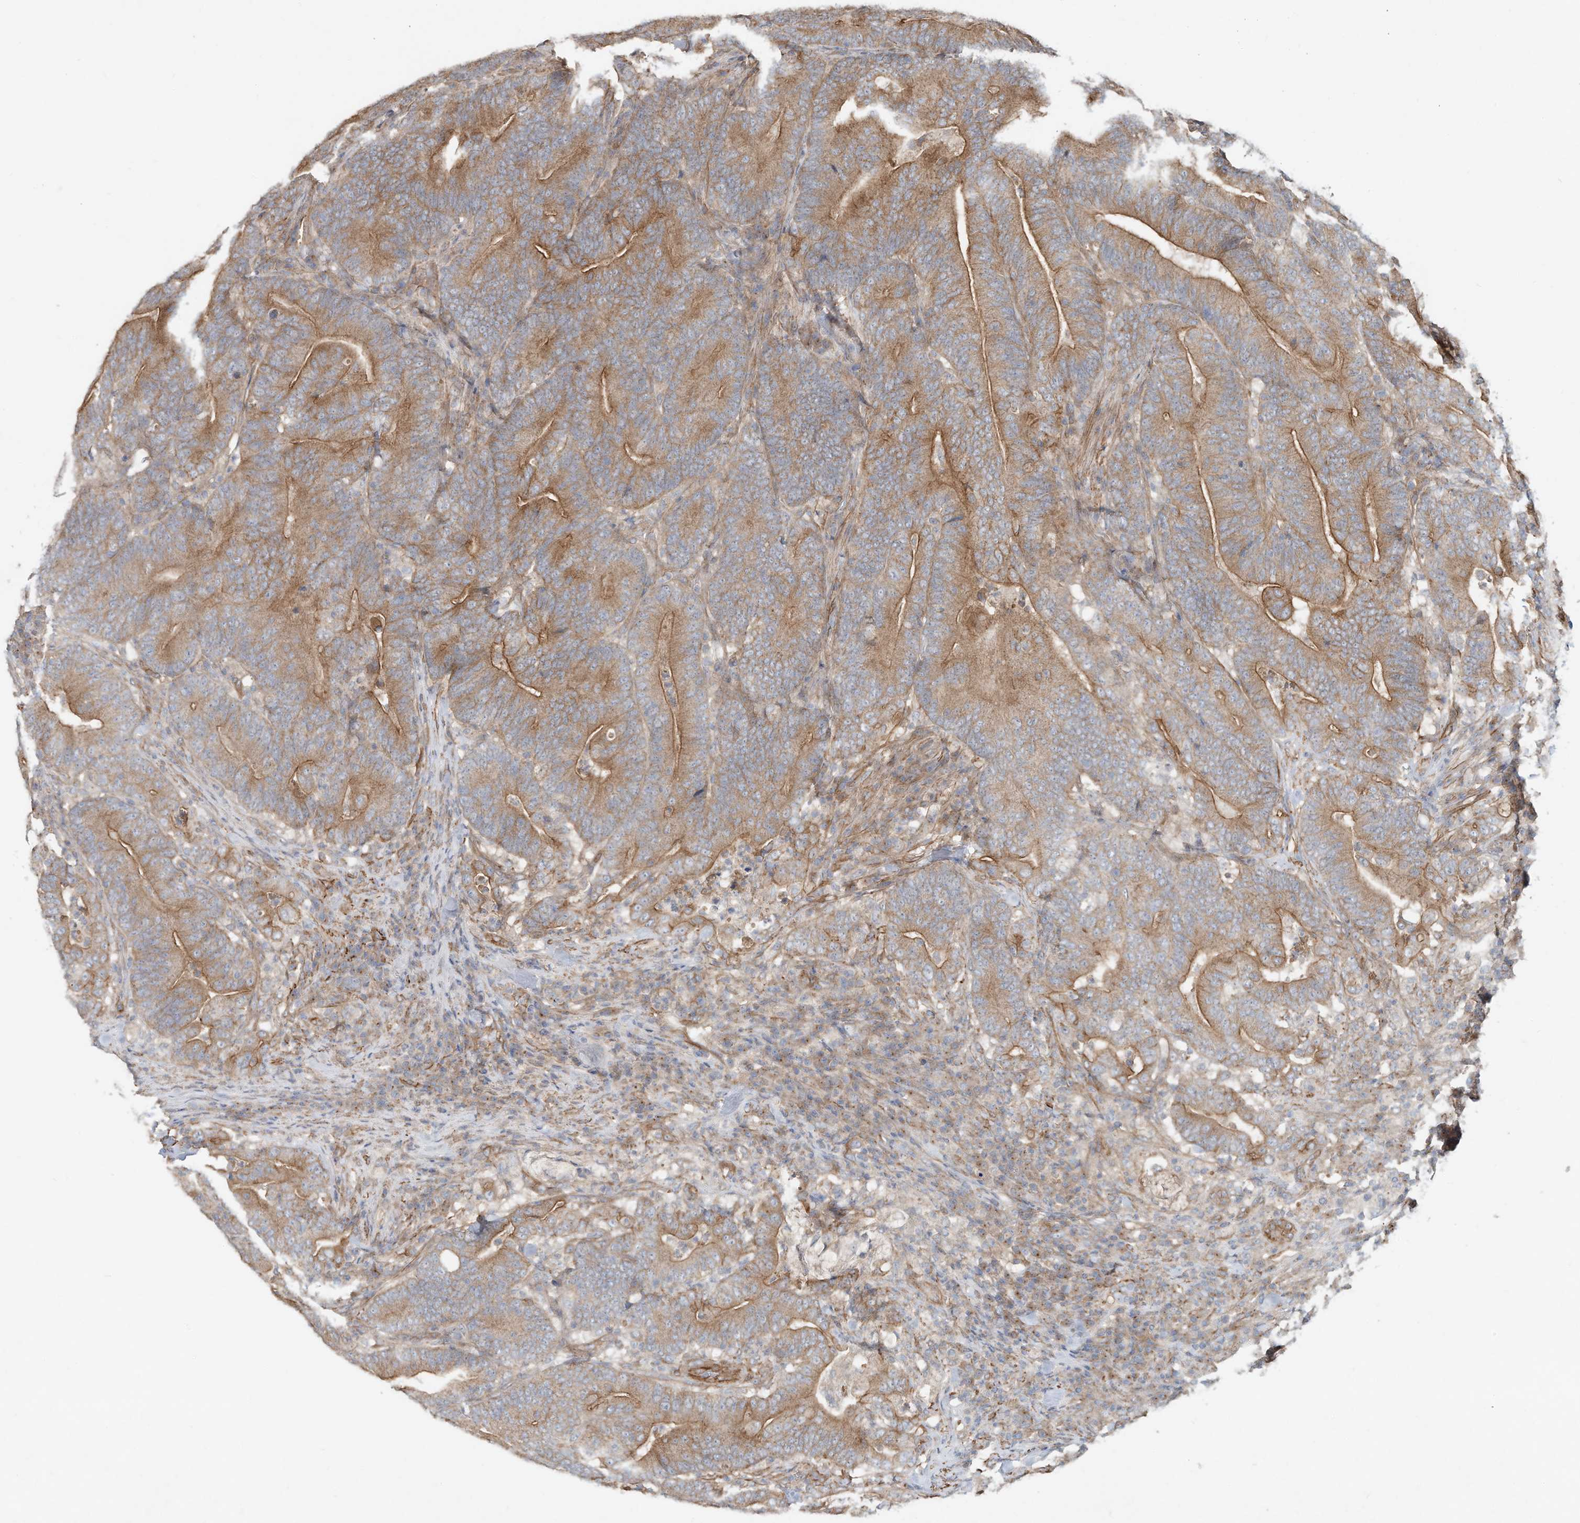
{"staining": {"intensity": "moderate", "quantity": ">75%", "location": "cytoplasmic/membranous"}, "tissue": "colorectal cancer", "cell_type": "Tumor cells", "image_type": "cancer", "snomed": [{"axis": "morphology", "description": "Adenocarcinoma, NOS"}, {"axis": "topography", "description": "Colon"}], "caption": "A high-resolution micrograph shows immunohistochemistry (IHC) staining of colorectal cancer, which displays moderate cytoplasmic/membranous staining in approximately >75% of tumor cells.", "gene": "HTR5A", "patient": {"sex": "female", "age": 66}}